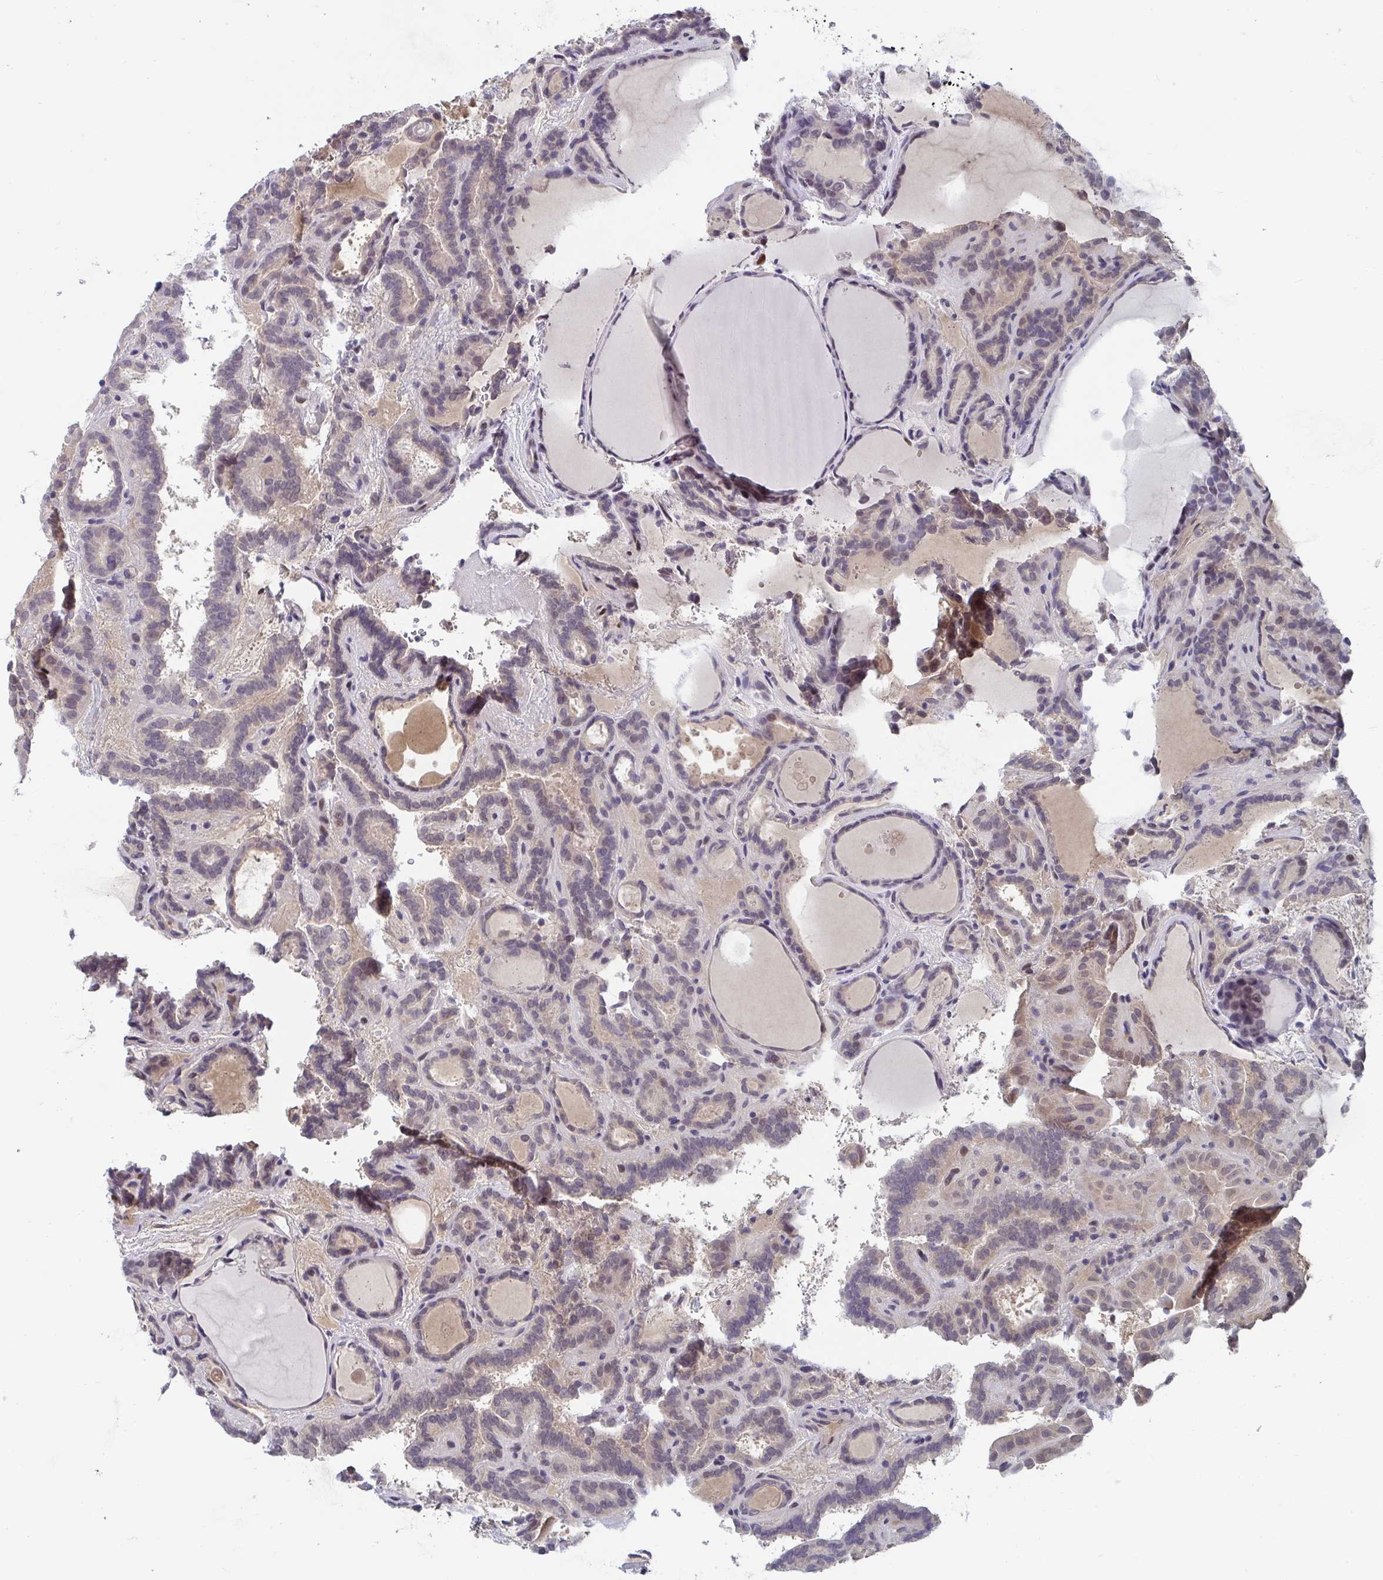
{"staining": {"intensity": "moderate", "quantity": "<25%", "location": "cytoplasmic/membranous,nuclear"}, "tissue": "thyroid cancer", "cell_type": "Tumor cells", "image_type": "cancer", "snomed": [{"axis": "morphology", "description": "Papillary adenocarcinoma, NOS"}, {"axis": "topography", "description": "Thyroid gland"}], "caption": "Immunohistochemistry (IHC) histopathology image of human thyroid papillary adenocarcinoma stained for a protein (brown), which displays low levels of moderate cytoplasmic/membranous and nuclear expression in approximately <25% of tumor cells.", "gene": "JDP2", "patient": {"sex": "female", "age": 46}}